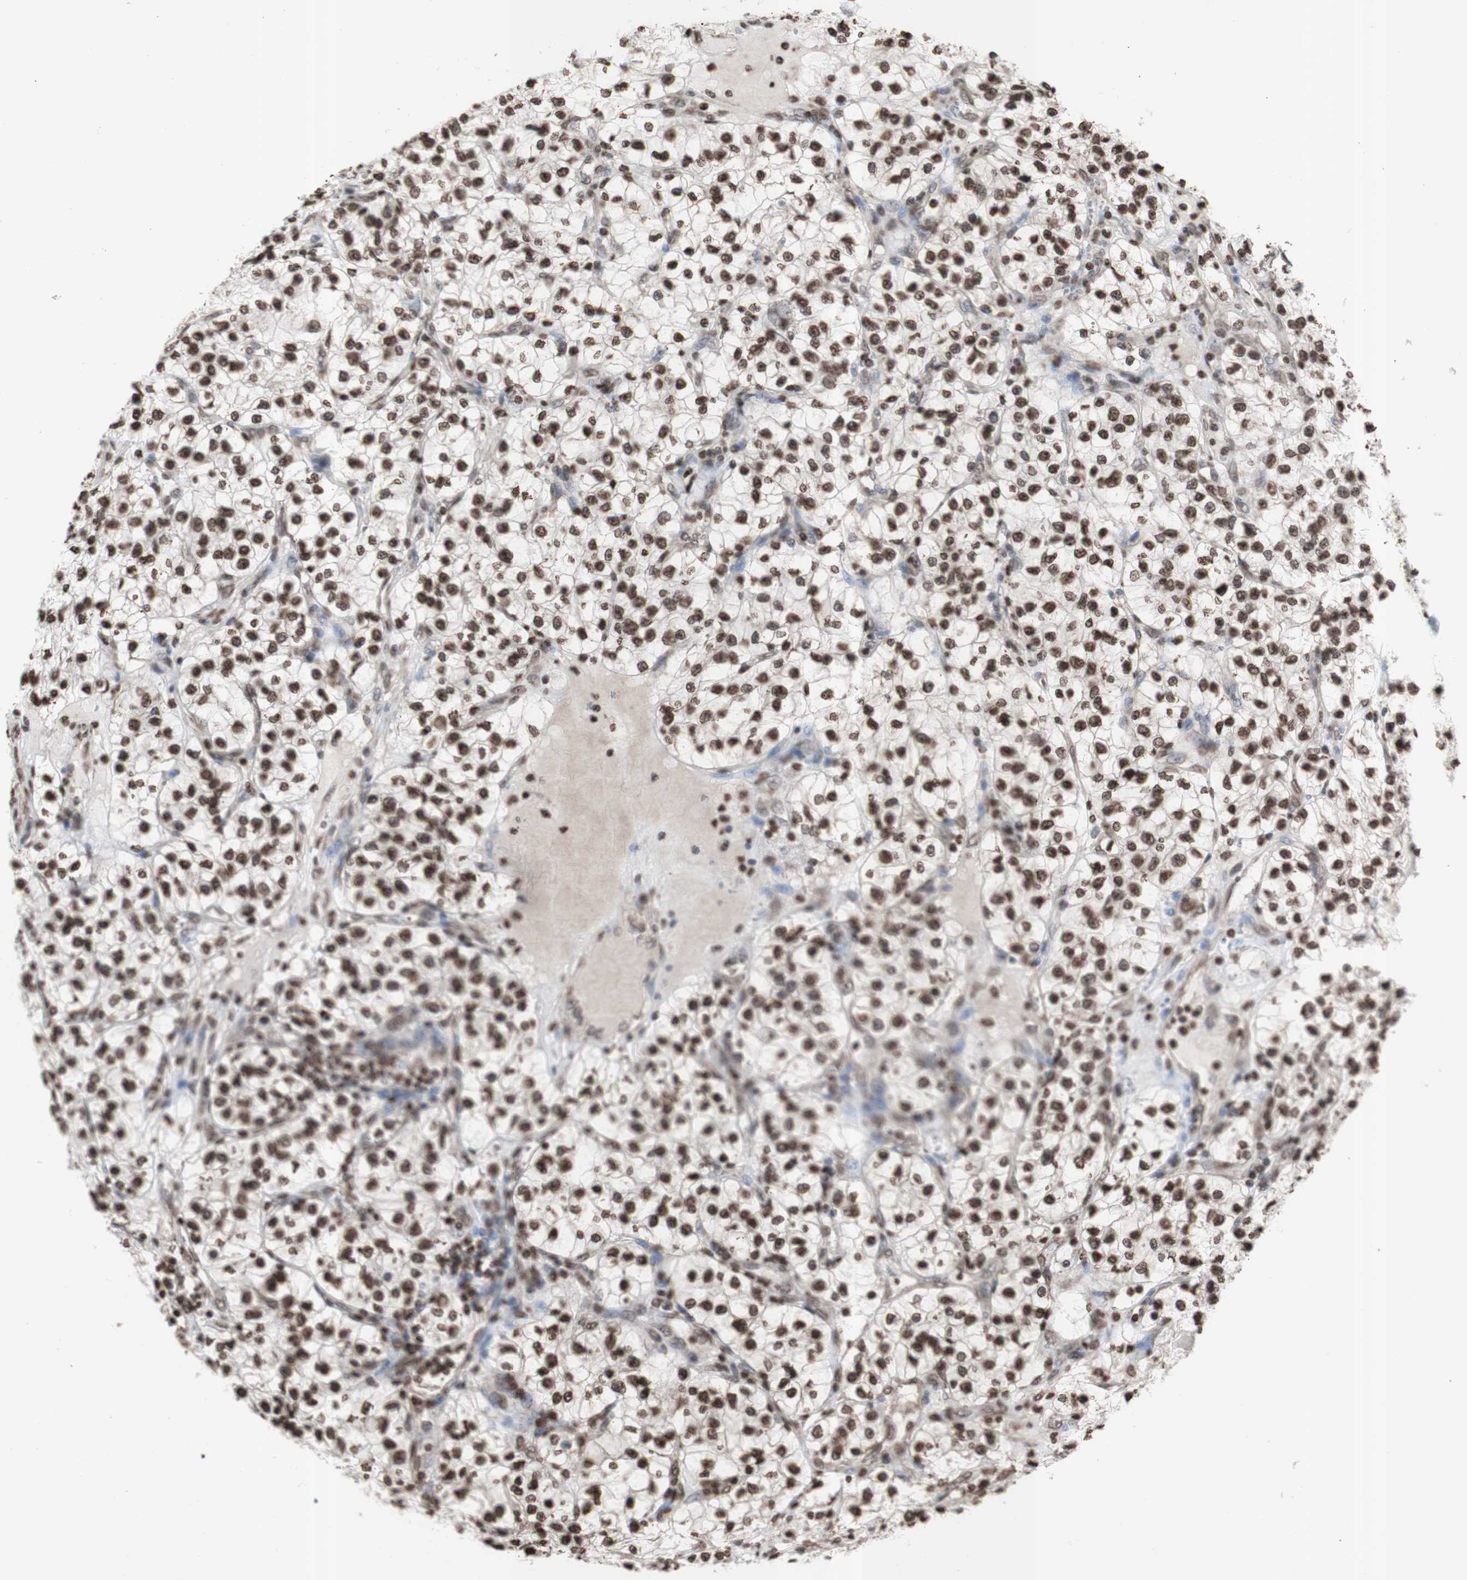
{"staining": {"intensity": "strong", "quantity": ">75%", "location": "nuclear"}, "tissue": "renal cancer", "cell_type": "Tumor cells", "image_type": "cancer", "snomed": [{"axis": "morphology", "description": "Adenocarcinoma, NOS"}, {"axis": "topography", "description": "Kidney"}], "caption": "Immunohistochemical staining of human renal adenocarcinoma reveals high levels of strong nuclear expression in about >75% of tumor cells. The staining is performed using DAB brown chromogen to label protein expression. The nuclei are counter-stained blue using hematoxylin.", "gene": "SNAI2", "patient": {"sex": "female", "age": 57}}